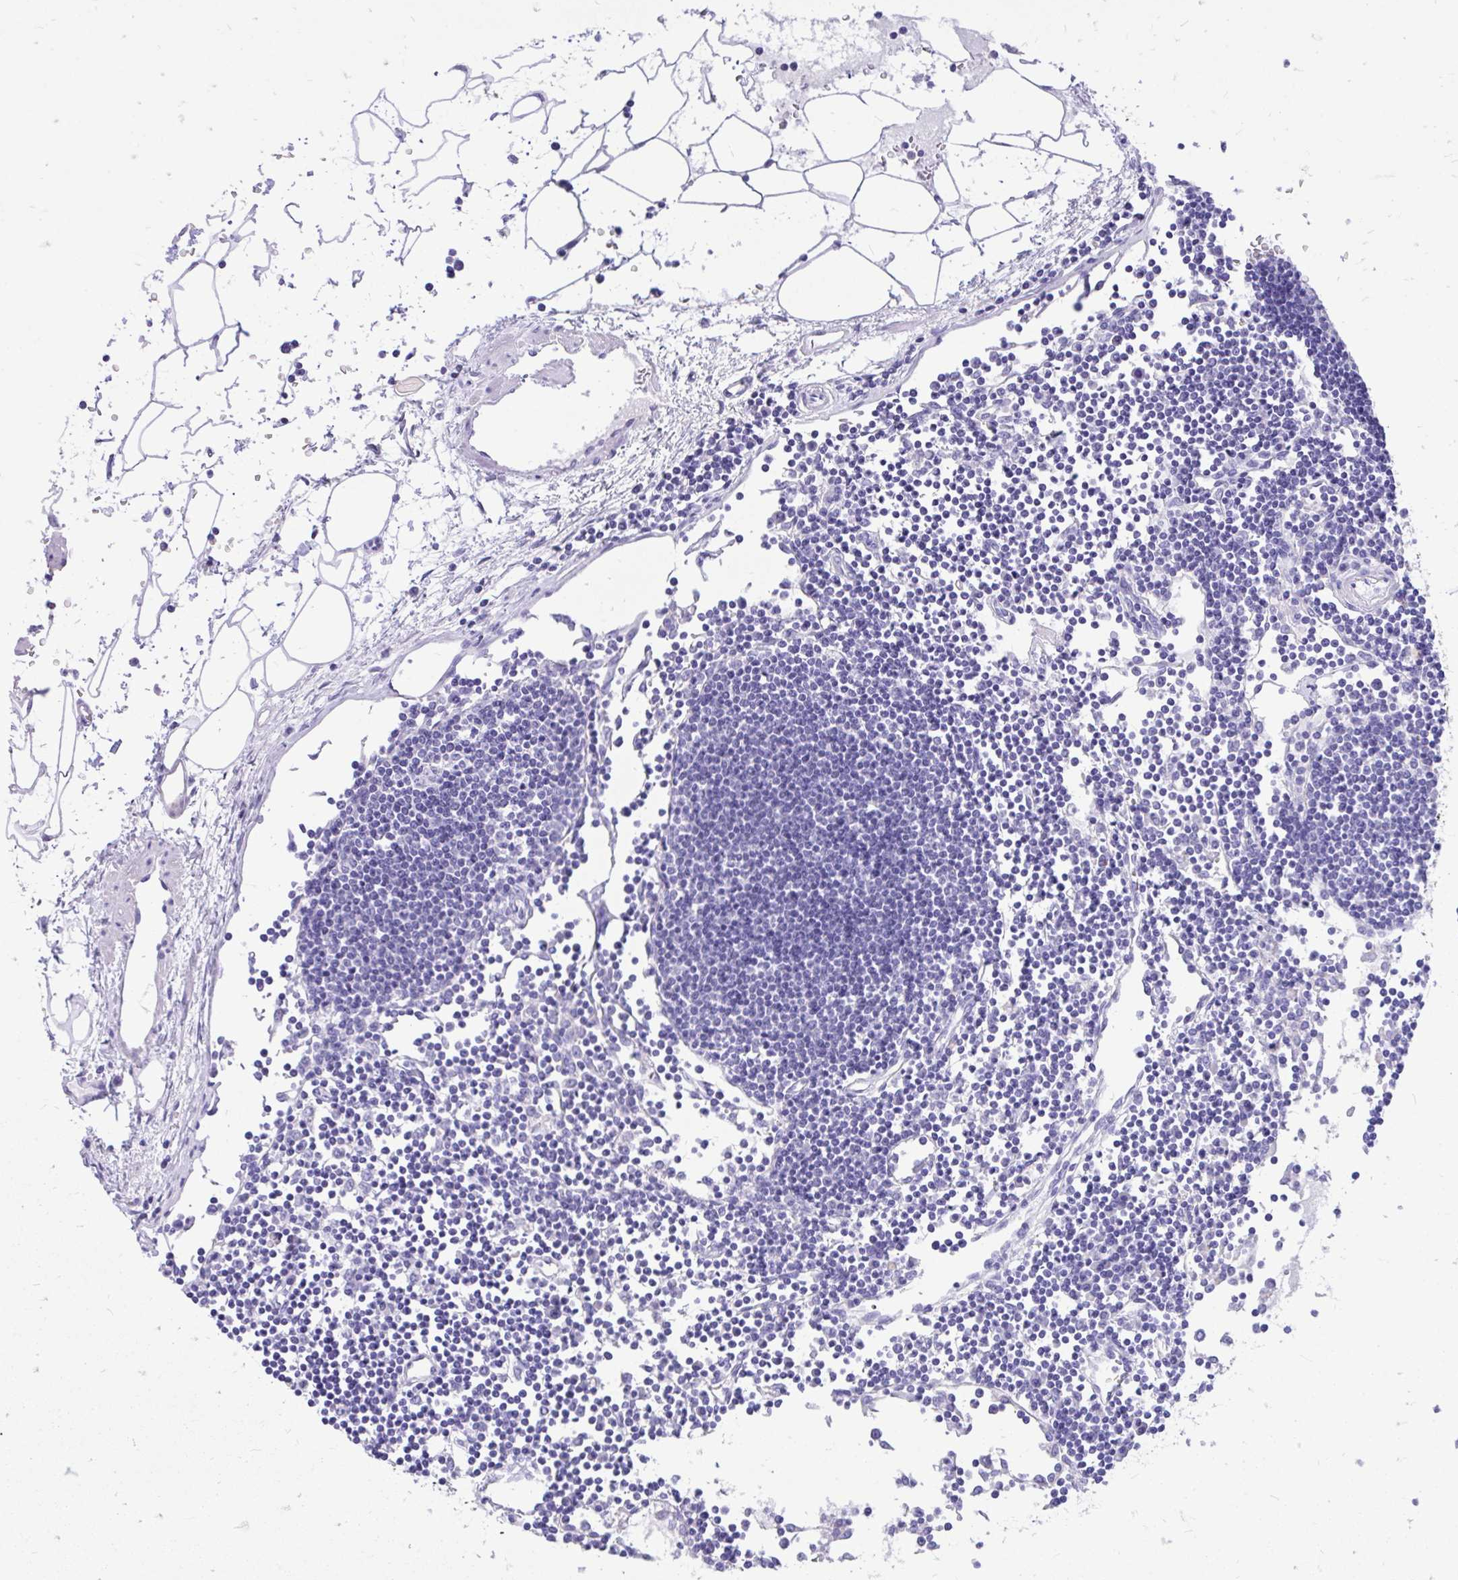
{"staining": {"intensity": "negative", "quantity": "none", "location": "none"}, "tissue": "lymph node", "cell_type": "Germinal center cells", "image_type": "normal", "snomed": [{"axis": "morphology", "description": "Normal tissue, NOS"}, {"axis": "topography", "description": "Lymph node"}], "caption": "Micrograph shows no protein staining in germinal center cells of benign lymph node. (Brightfield microscopy of DAB IHC at high magnification).", "gene": "MON1A", "patient": {"sex": "female", "age": 65}}